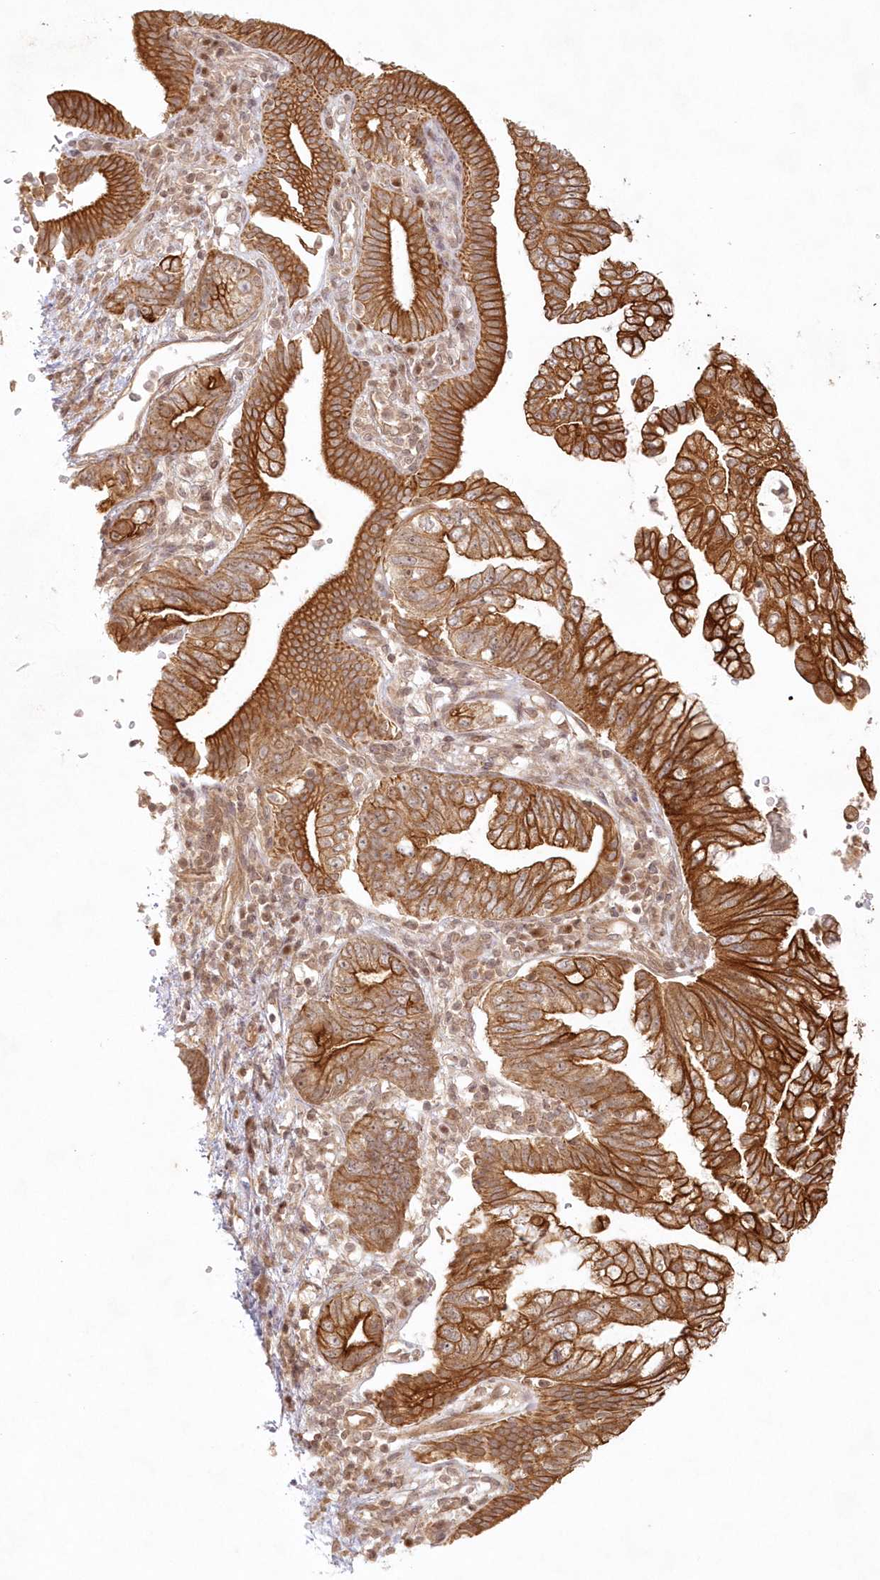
{"staining": {"intensity": "strong", "quantity": ">75%", "location": "cytoplasmic/membranous"}, "tissue": "pancreatic cancer", "cell_type": "Tumor cells", "image_type": "cancer", "snomed": [{"axis": "morphology", "description": "Adenocarcinoma, NOS"}, {"axis": "topography", "description": "Pancreas"}], "caption": "Brown immunohistochemical staining in human pancreatic cancer demonstrates strong cytoplasmic/membranous expression in approximately >75% of tumor cells.", "gene": "KIAA0232", "patient": {"sex": "female", "age": 73}}